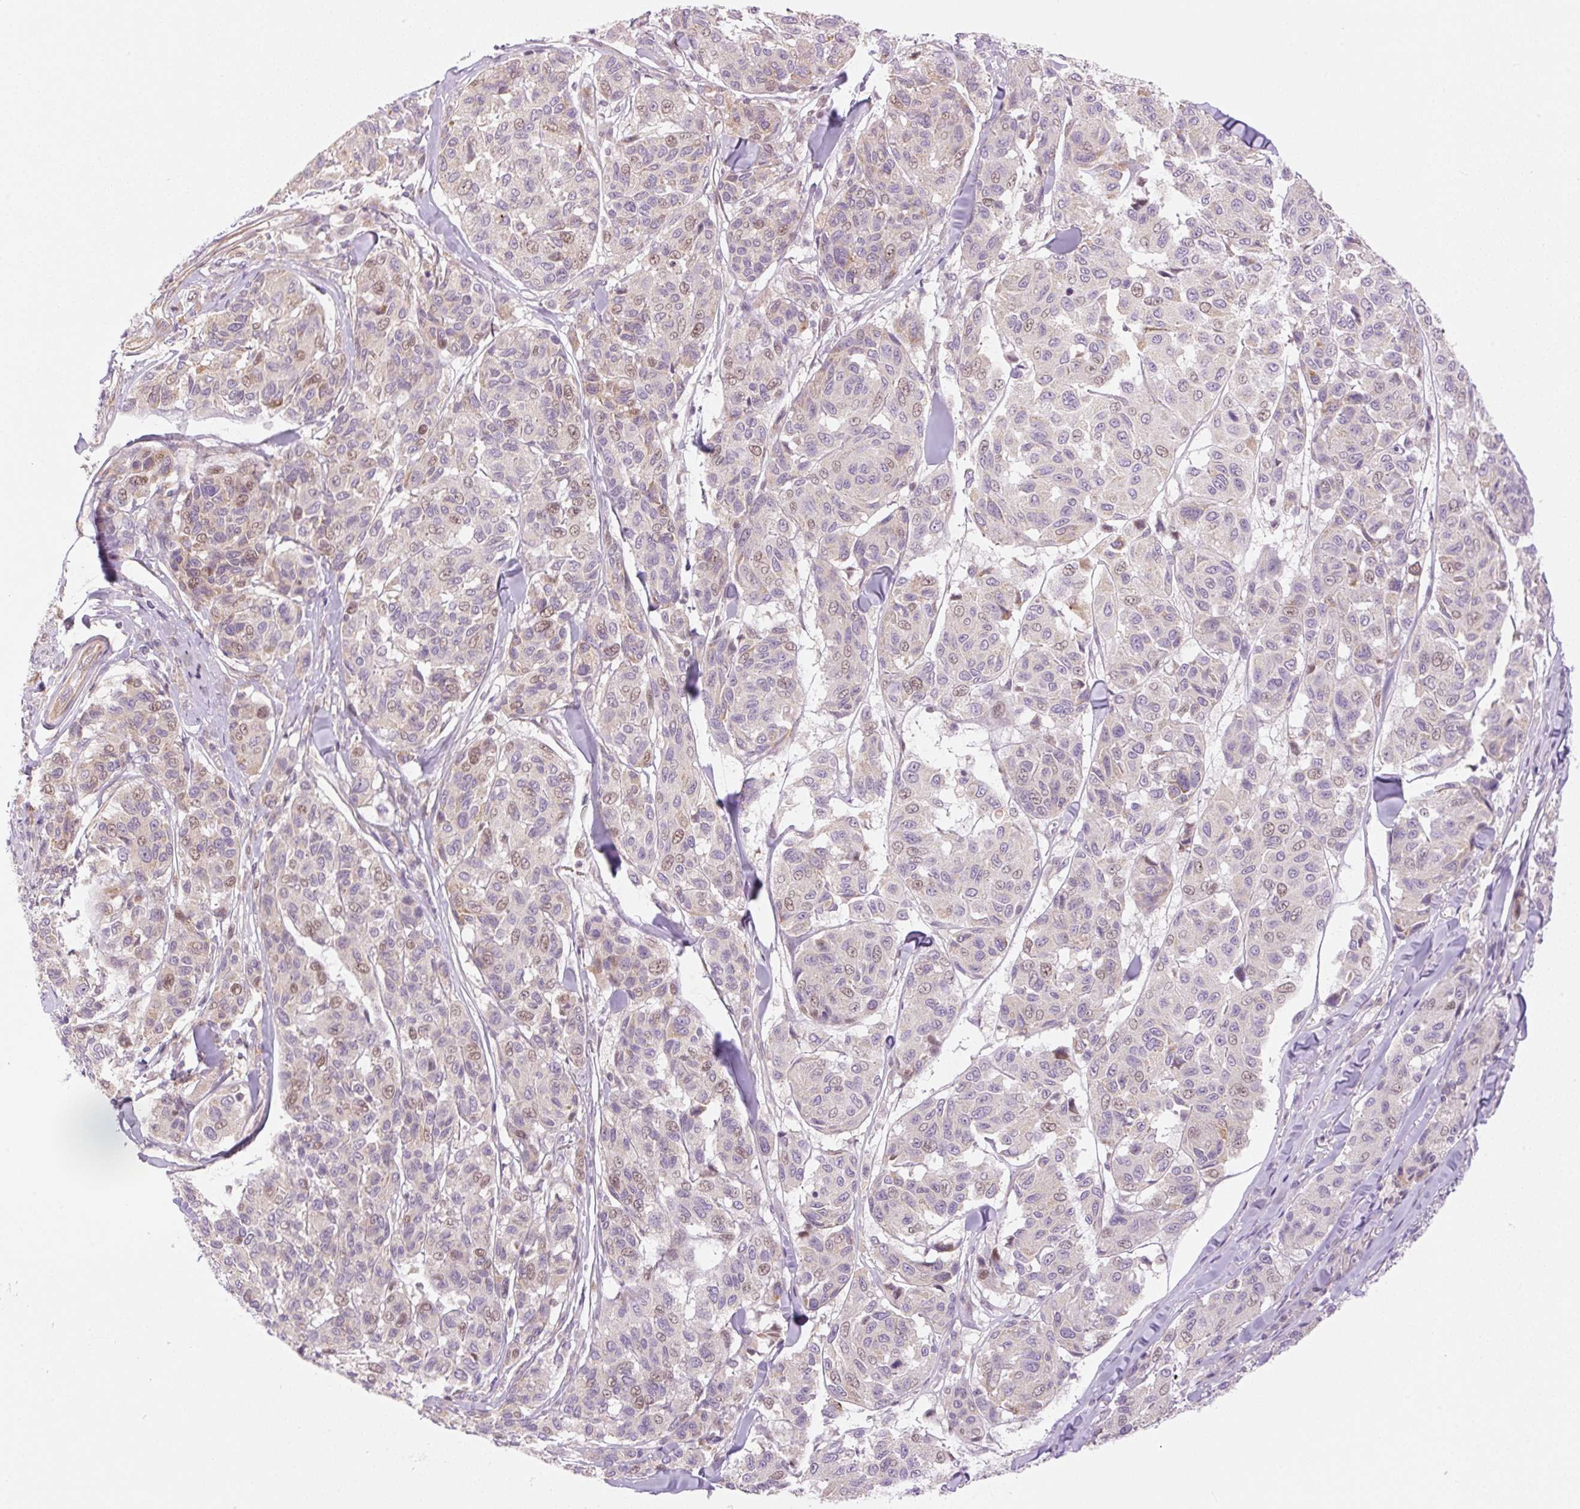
{"staining": {"intensity": "moderate", "quantity": "<25%", "location": "cytoplasmic/membranous,nuclear"}, "tissue": "melanoma", "cell_type": "Tumor cells", "image_type": "cancer", "snomed": [{"axis": "morphology", "description": "Malignant melanoma, NOS"}, {"axis": "topography", "description": "Skin"}], "caption": "Human malignant melanoma stained with a brown dye reveals moderate cytoplasmic/membranous and nuclear positive positivity in approximately <25% of tumor cells.", "gene": "ZNF394", "patient": {"sex": "female", "age": 66}}